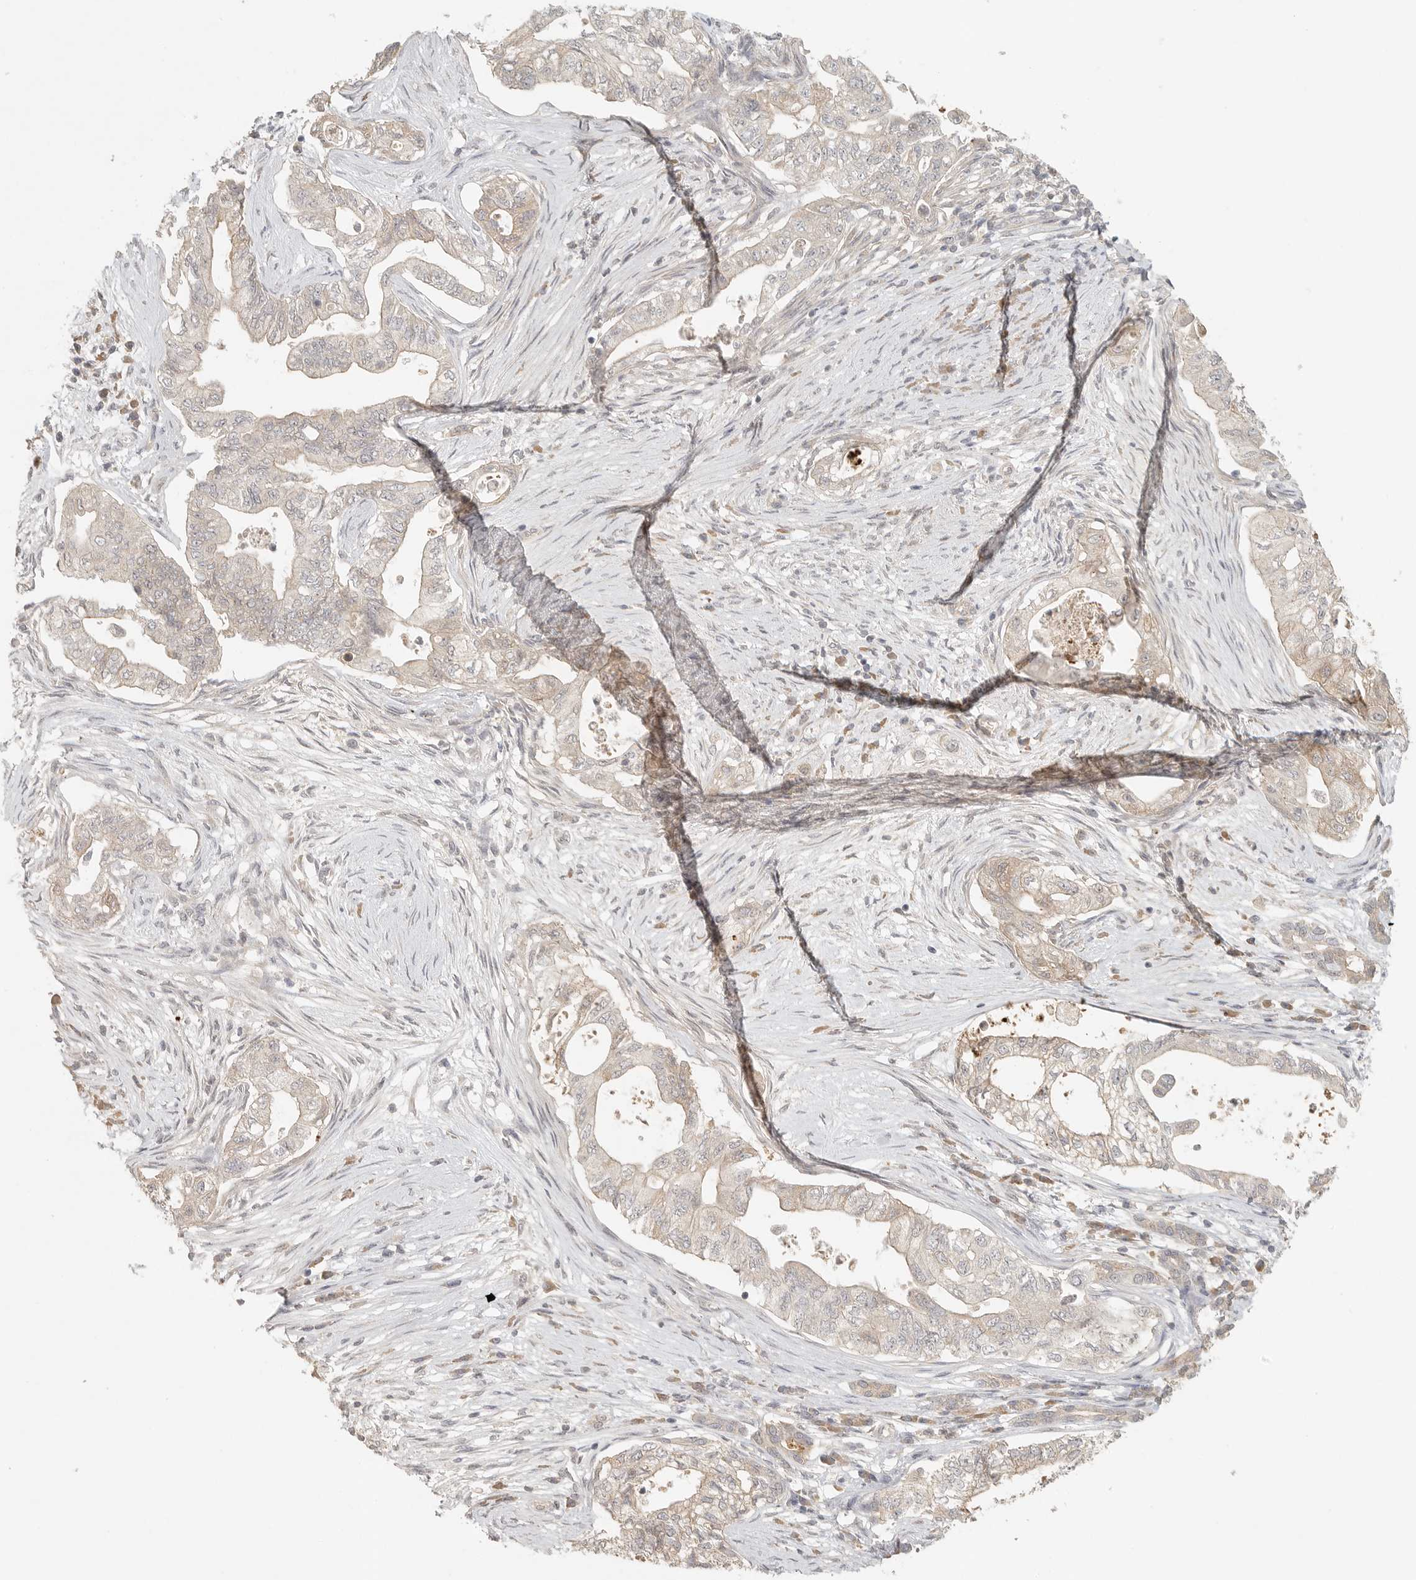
{"staining": {"intensity": "weak", "quantity": "<25%", "location": "cytoplasmic/membranous"}, "tissue": "pancreatic cancer", "cell_type": "Tumor cells", "image_type": "cancer", "snomed": [{"axis": "morphology", "description": "Adenocarcinoma, NOS"}, {"axis": "topography", "description": "Pancreas"}], "caption": "Histopathology image shows no significant protein positivity in tumor cells of pancreatic cancer.", "gene": "HDAC6", "patient": {"sex": "male", "age": 72}}